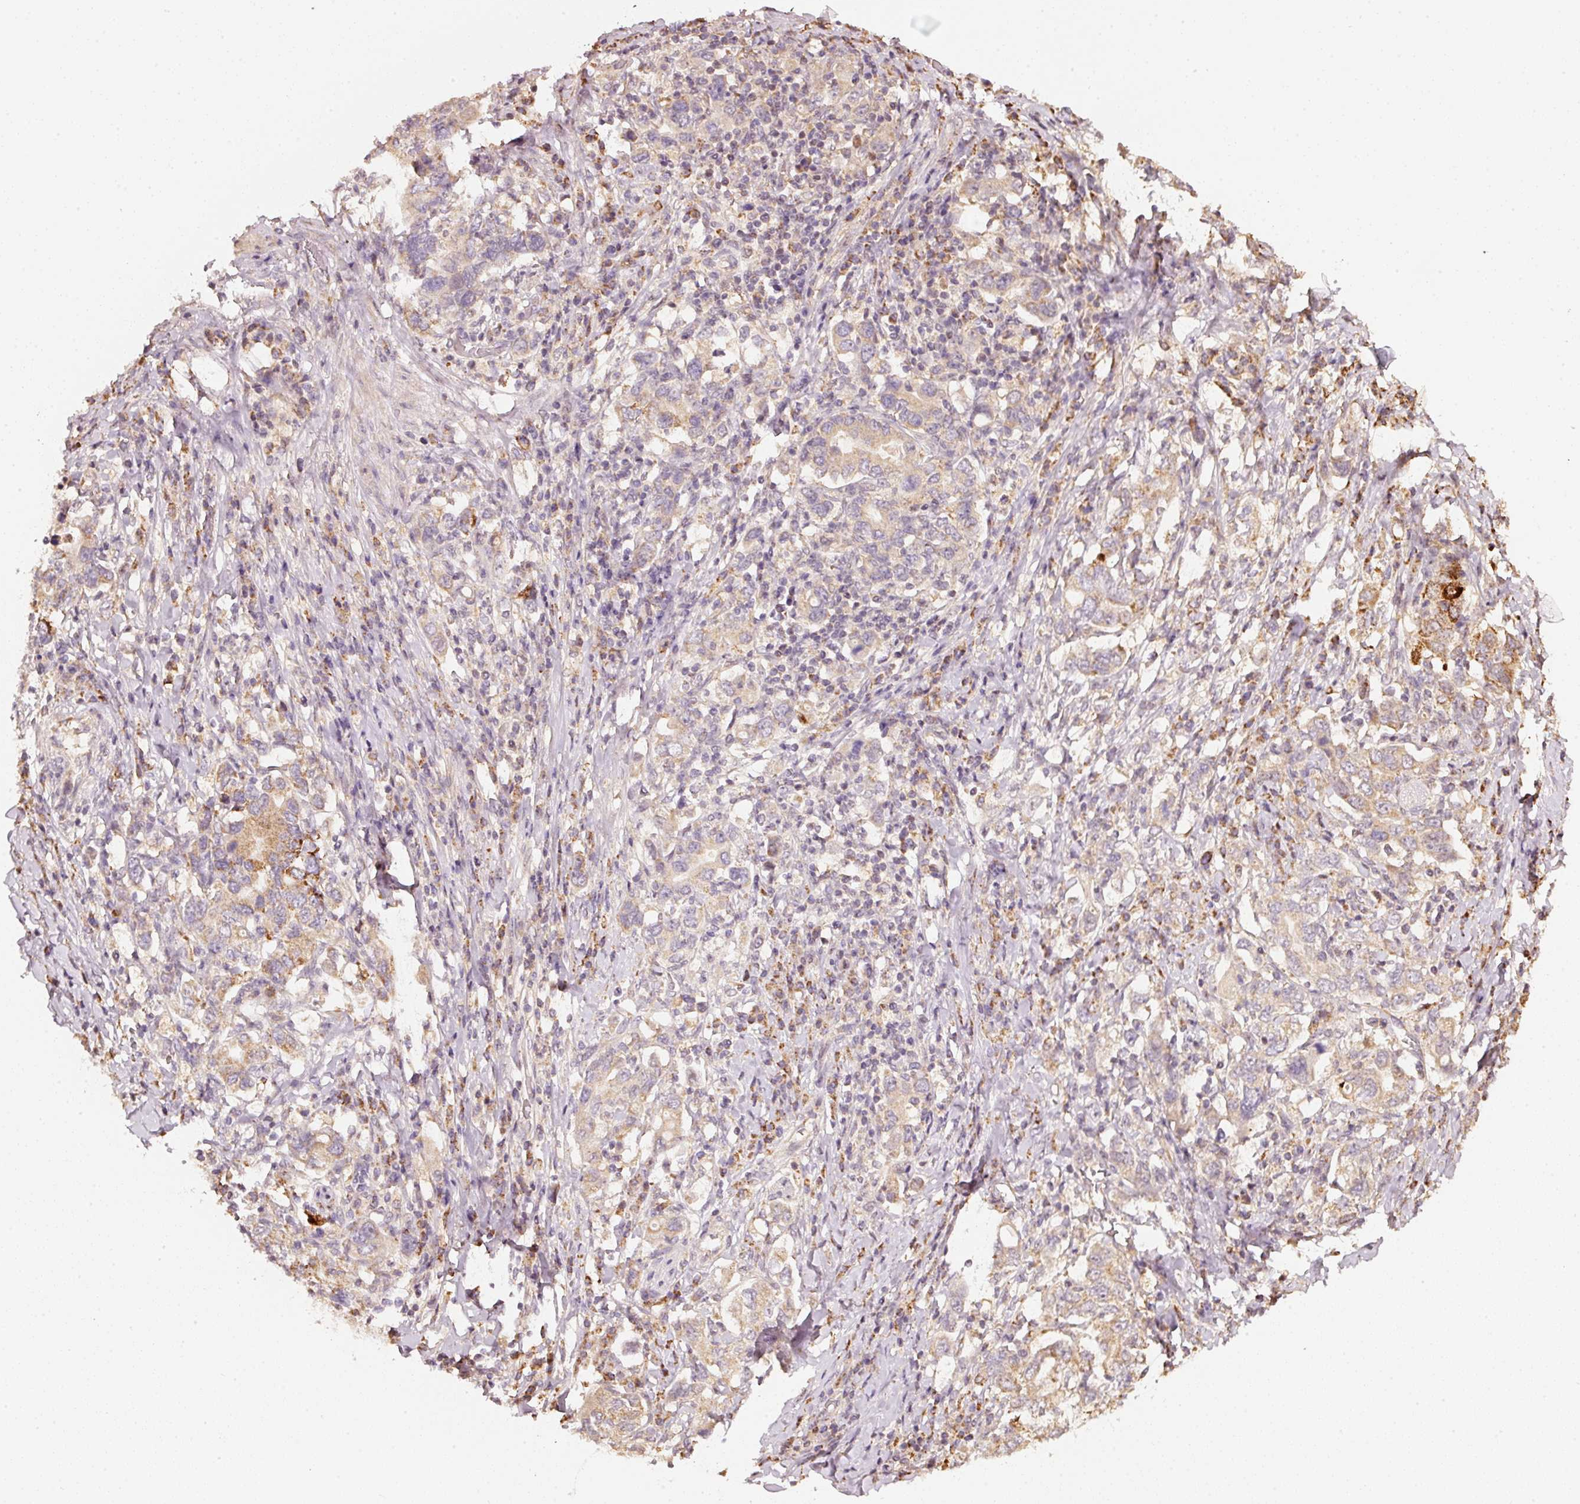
{"staining": {"intensity": "weak", "quantity": "<25%", "location": "cytoplasmic/membranous"}, "tissue": "stomach cancer", "cell_type": "Tumor cells", "image_type": "cancer", "snomed": [{"axis": "morphology", "description": "Adenocarcinoma, NOS"}, {"axis": "topography", "description": "Stomach, upper"}, {"axis": "topography", "description": "Stomach"}], "caption": "Stomach adenocarcinoma stained for a protein using immunohistochemistry reveals no staining tumor cells.", "gene": "RAB35", "patient": {"sex": "male", "age": 62}}